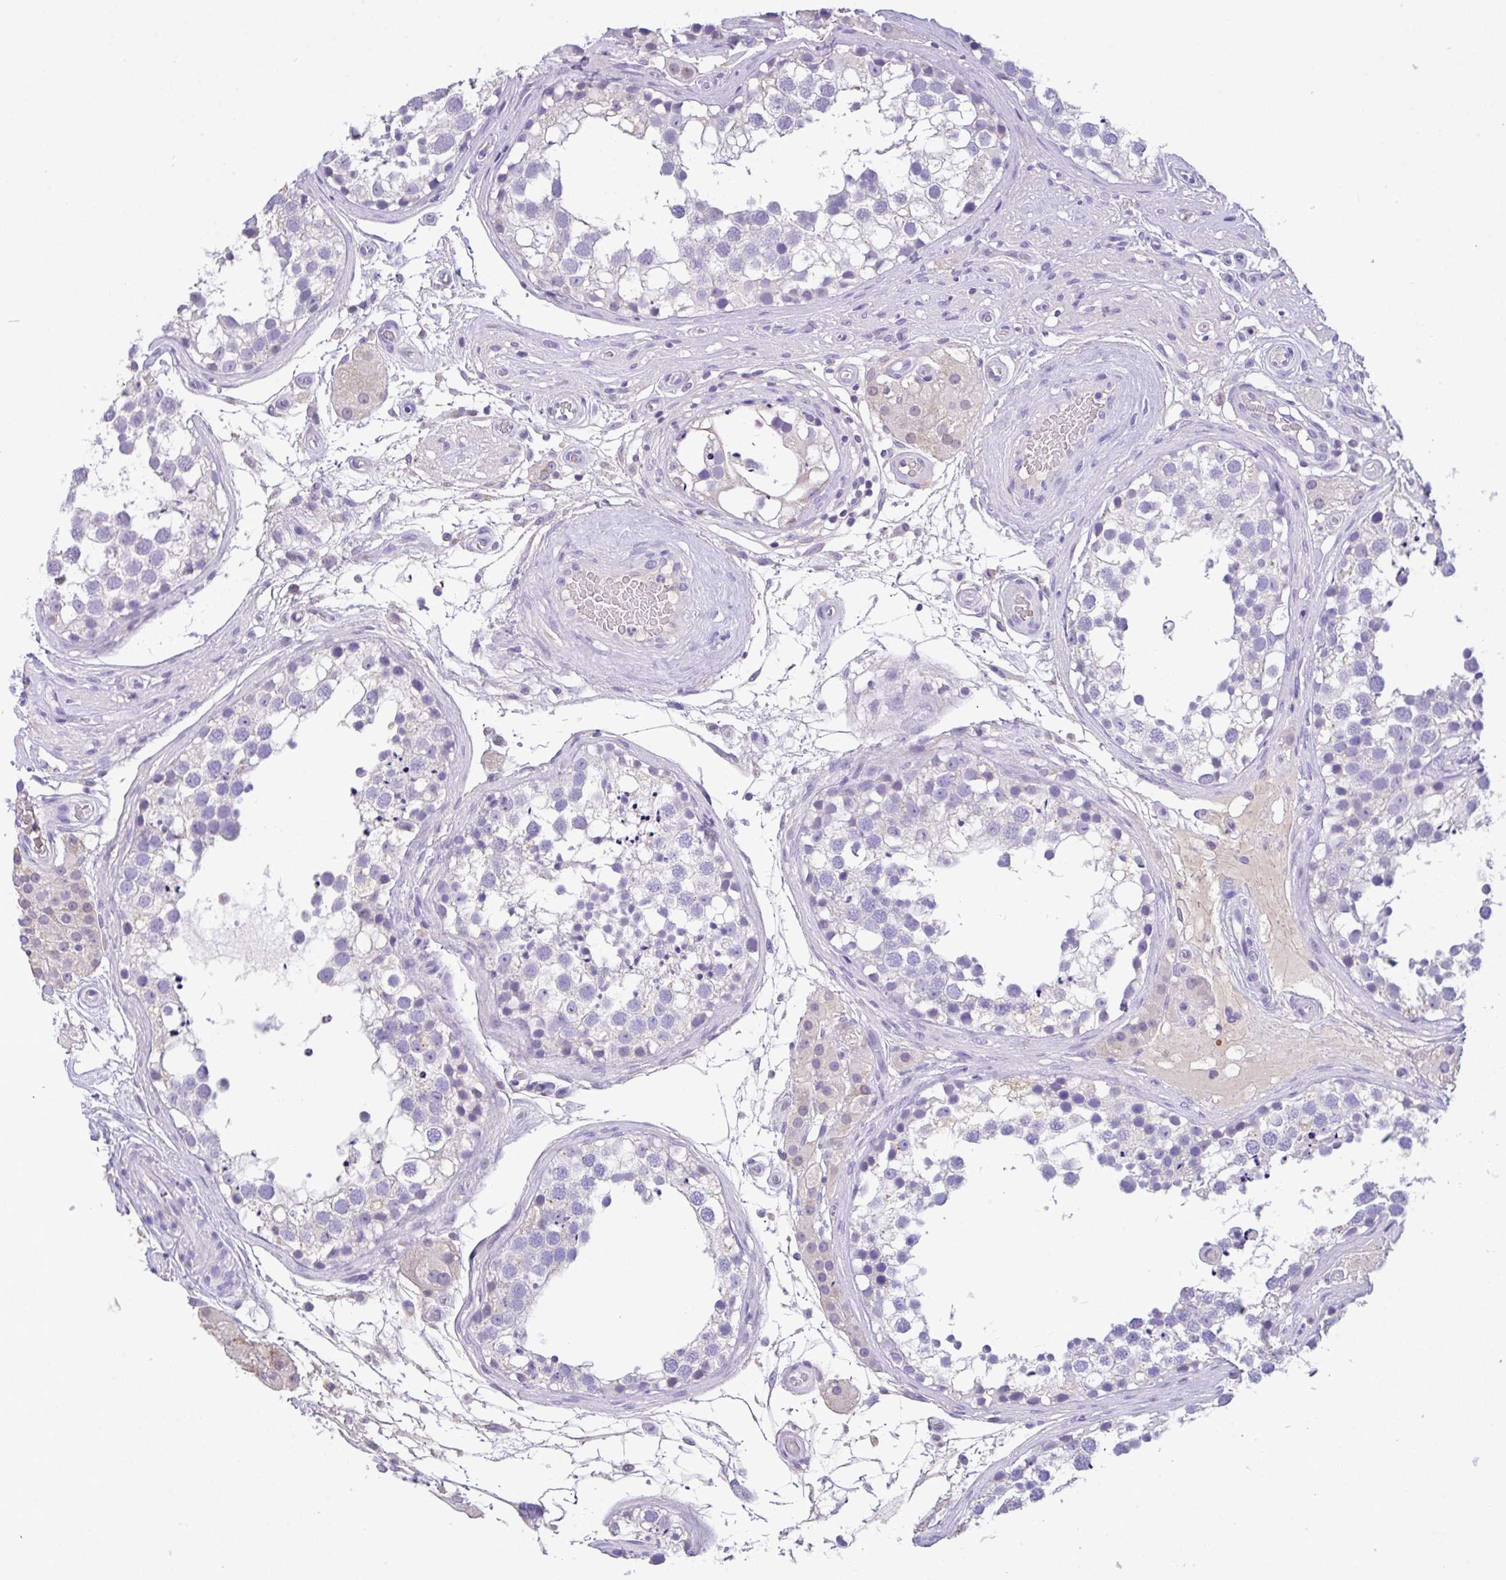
{"staining": {"intensity": "negative", "quantity": "none", "location": "none"}, "tissue": "testis", "cell_type": "Cells in seminiferous ducts", "image_type": "normal", "snomed": [{"axis": "morphology", "description": "Normal tissue, NOS"}, {"axis": "morphology", "description": "Seminoma, NOS"}, {"axis": "topography", "description": "Testis"}], "caption": "A high-resolution histopathology image shows immunohistochemistry (IHC) staining of unremarkable testis, which shows no significant expression in cells in seminiferous ducts. (DAB immunohistochemistry (IHC), high magnification).", "gene": "CA10", "patient": {"sex": "male", "age": 65}}